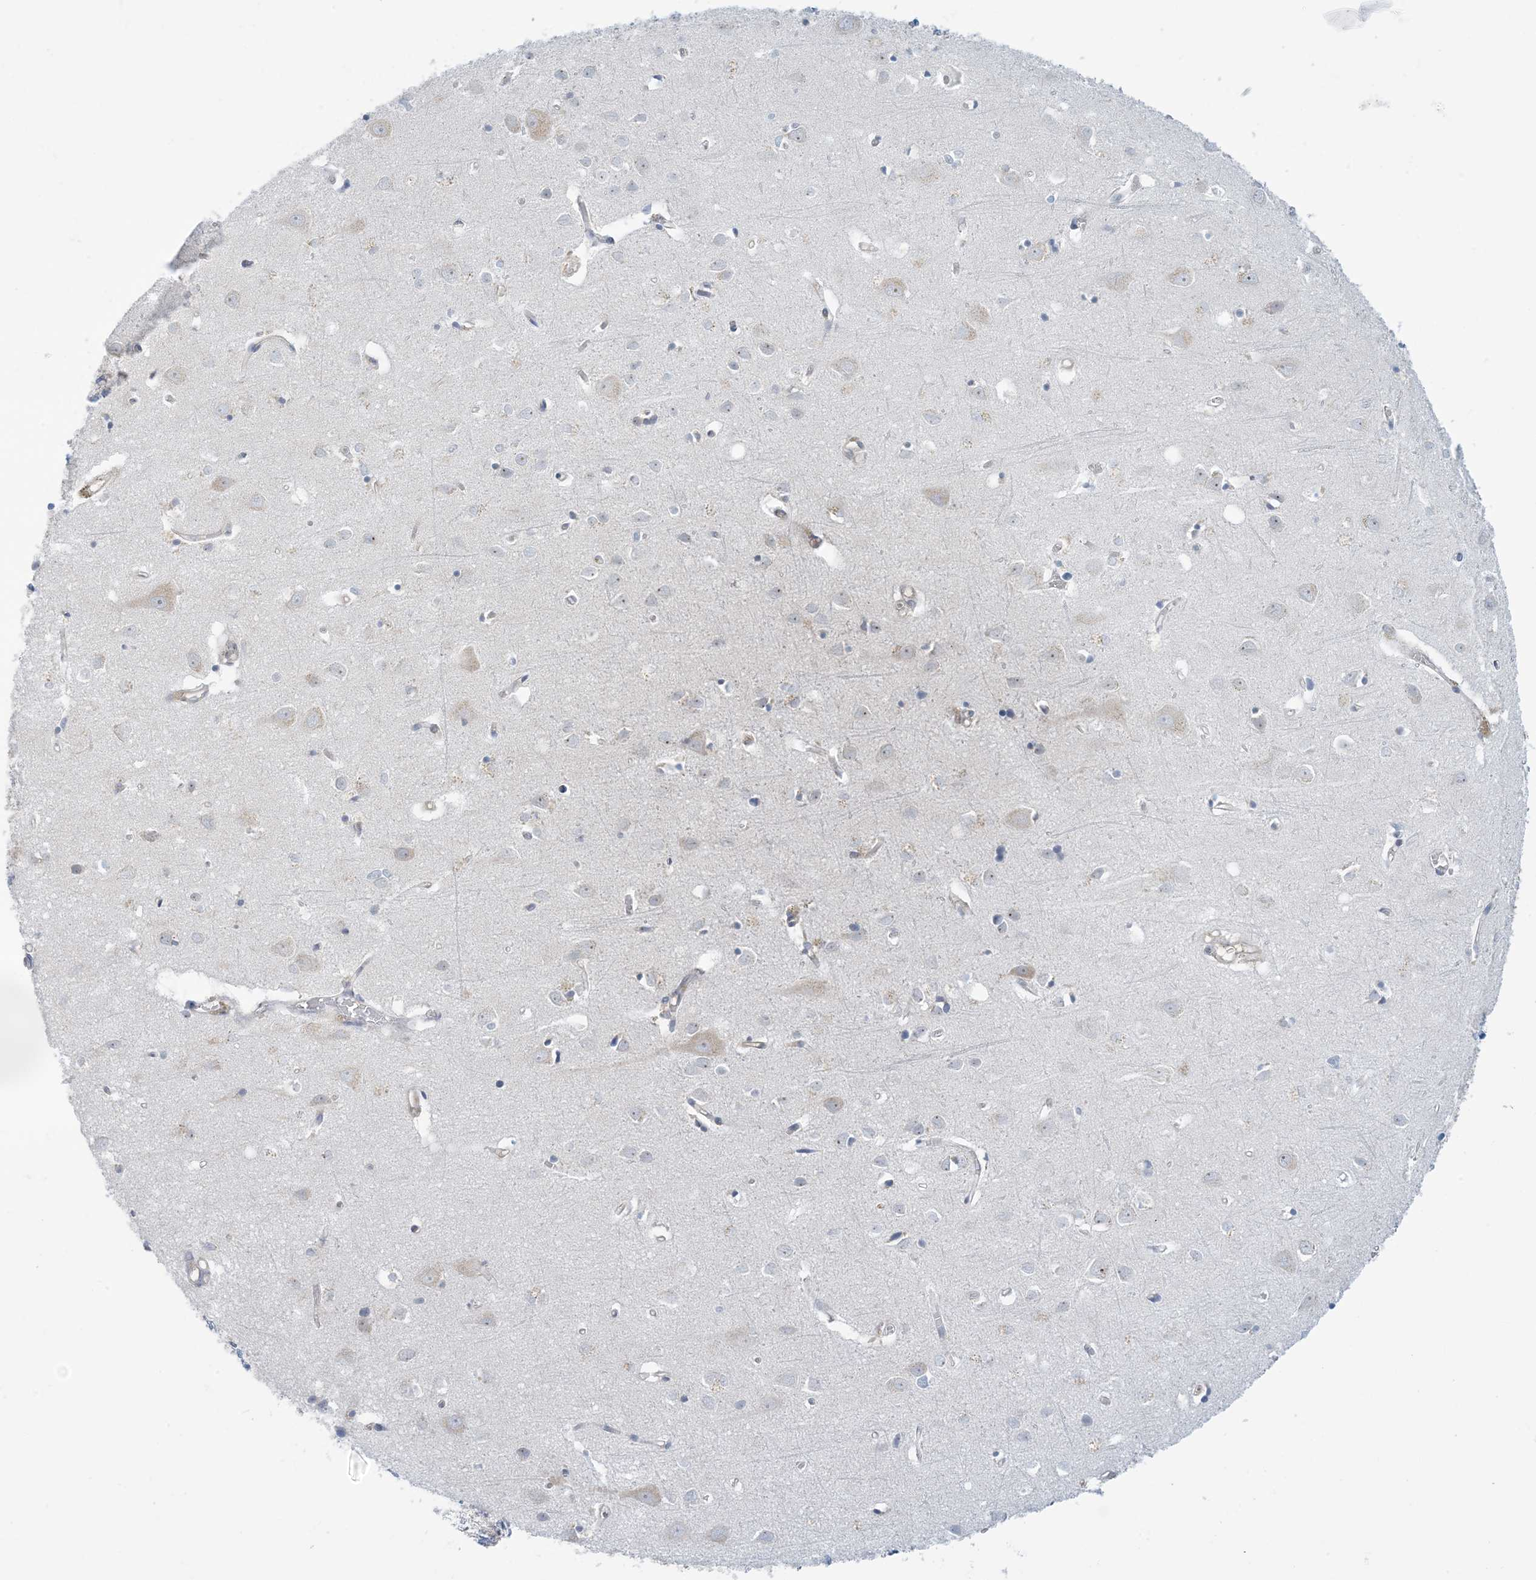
{"staining": {"intensity": "negative", "quantity": "none", "location": "none"}, "tissue": "cerebral cortex", "cell_type": "Endothelial cells", "image_type": "normal", "snomed": [{"axis": "morphology", "description": "Normal tissue, NOS"}, {"axis": "topography", "description": "Cerebral cortex"}], "caption": "This is a histopathology image of immunohistochemistry staining of benign cerebral cortex, which shows no staining in endothelial cells. Nuclei are stained in blue.", "gene": "MRPS18A", "patient": {"sex": "female", "age": 64}}